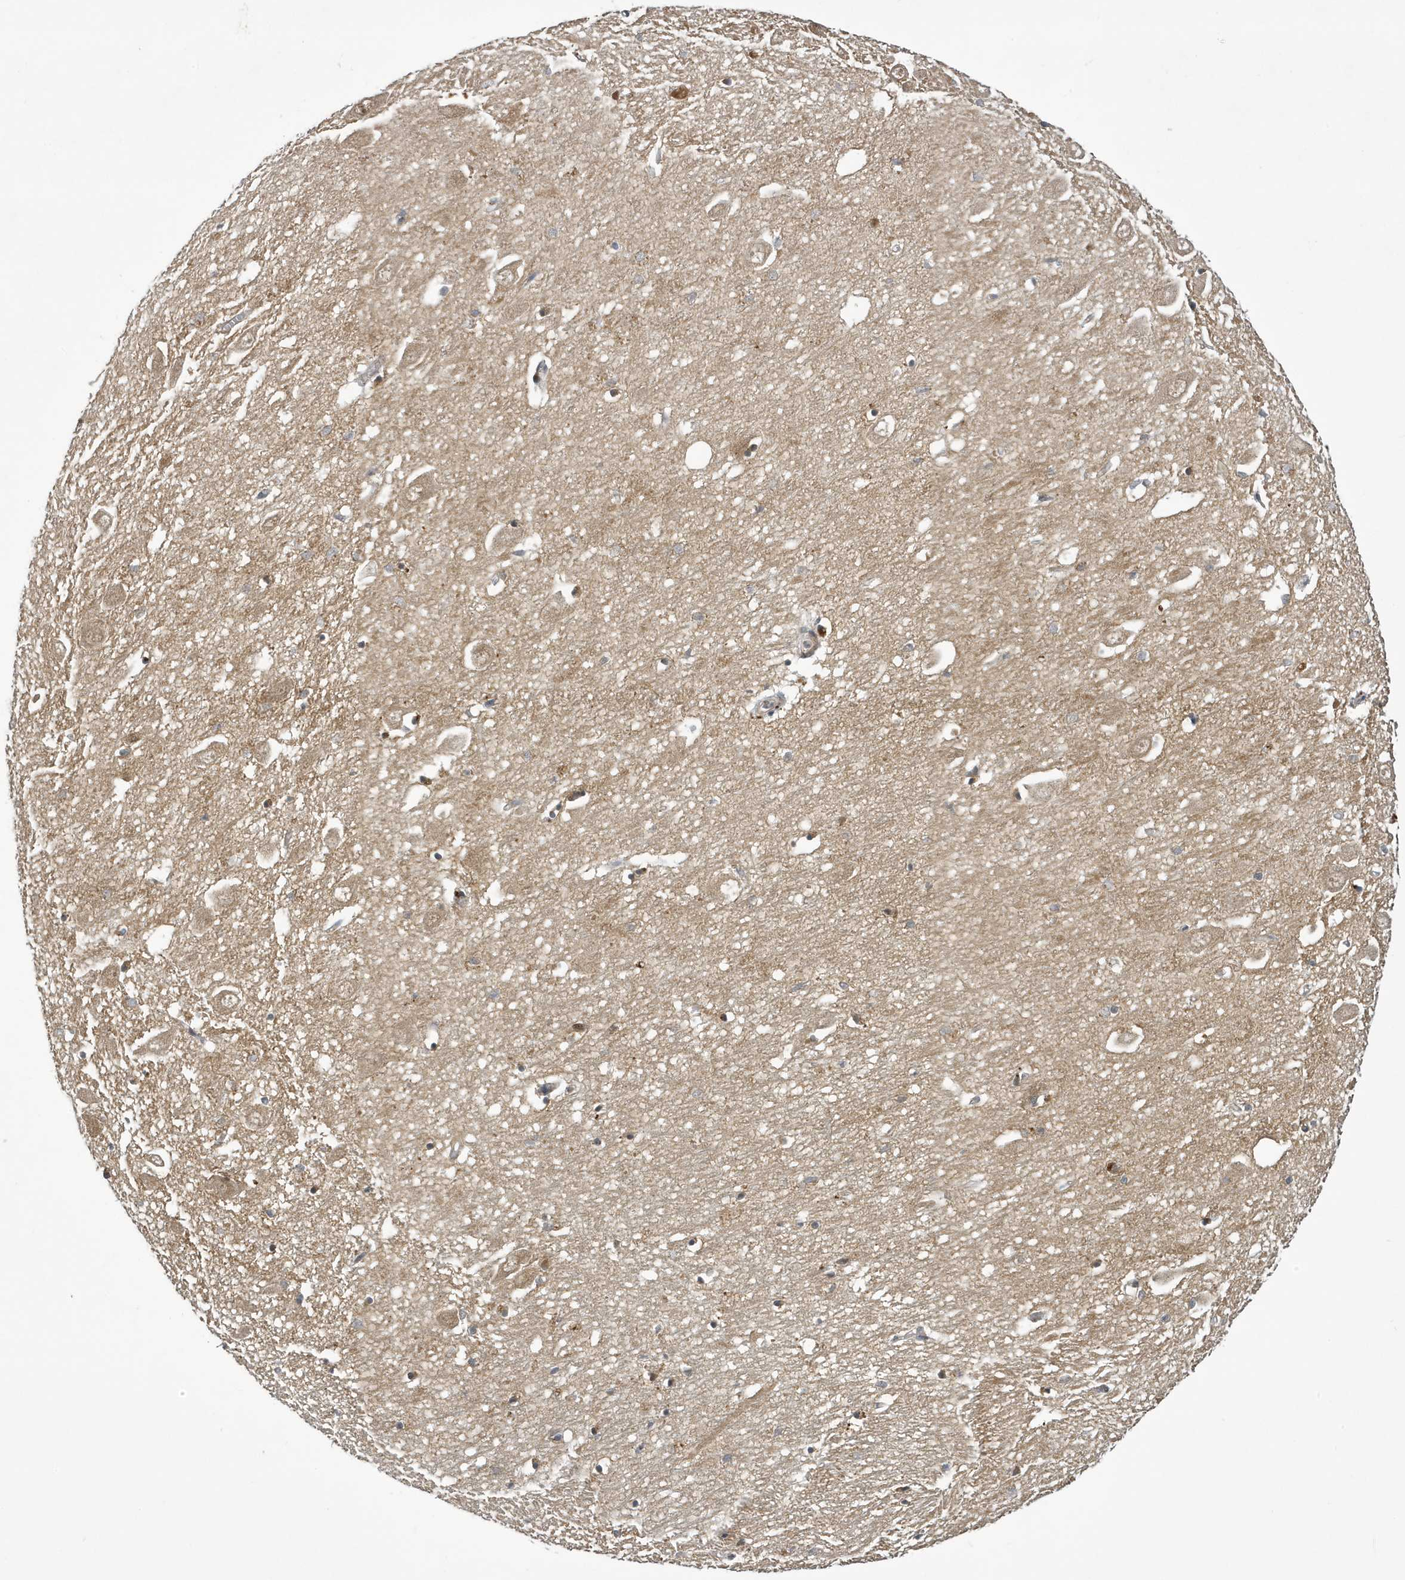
{"staining": {"intensity": "moderate", "quantity": "<25%", "location": "cytoplasmic/membranous"}, "tissue": "hippocampus", "cell_type": "Glial cells", "image_type": "normal", "snomed": [{"axis": "morphology", "description": "Normal tissue, NOS"}, {"axis": "topography", "description": "Hippocampus"}], "caption": "Immunohistochemistry (IHC) photomicrograph of benign hippocampus: human hippocampus stained using IHC demonstrates low levels of moderate protein expression localized specifically in the cytoplasmic/membranous of glial cells, appearing as a cytoplasmic/membranous brown color.", "gene": "NCOA7", "patient": {"sex": "female", "age": 64}}